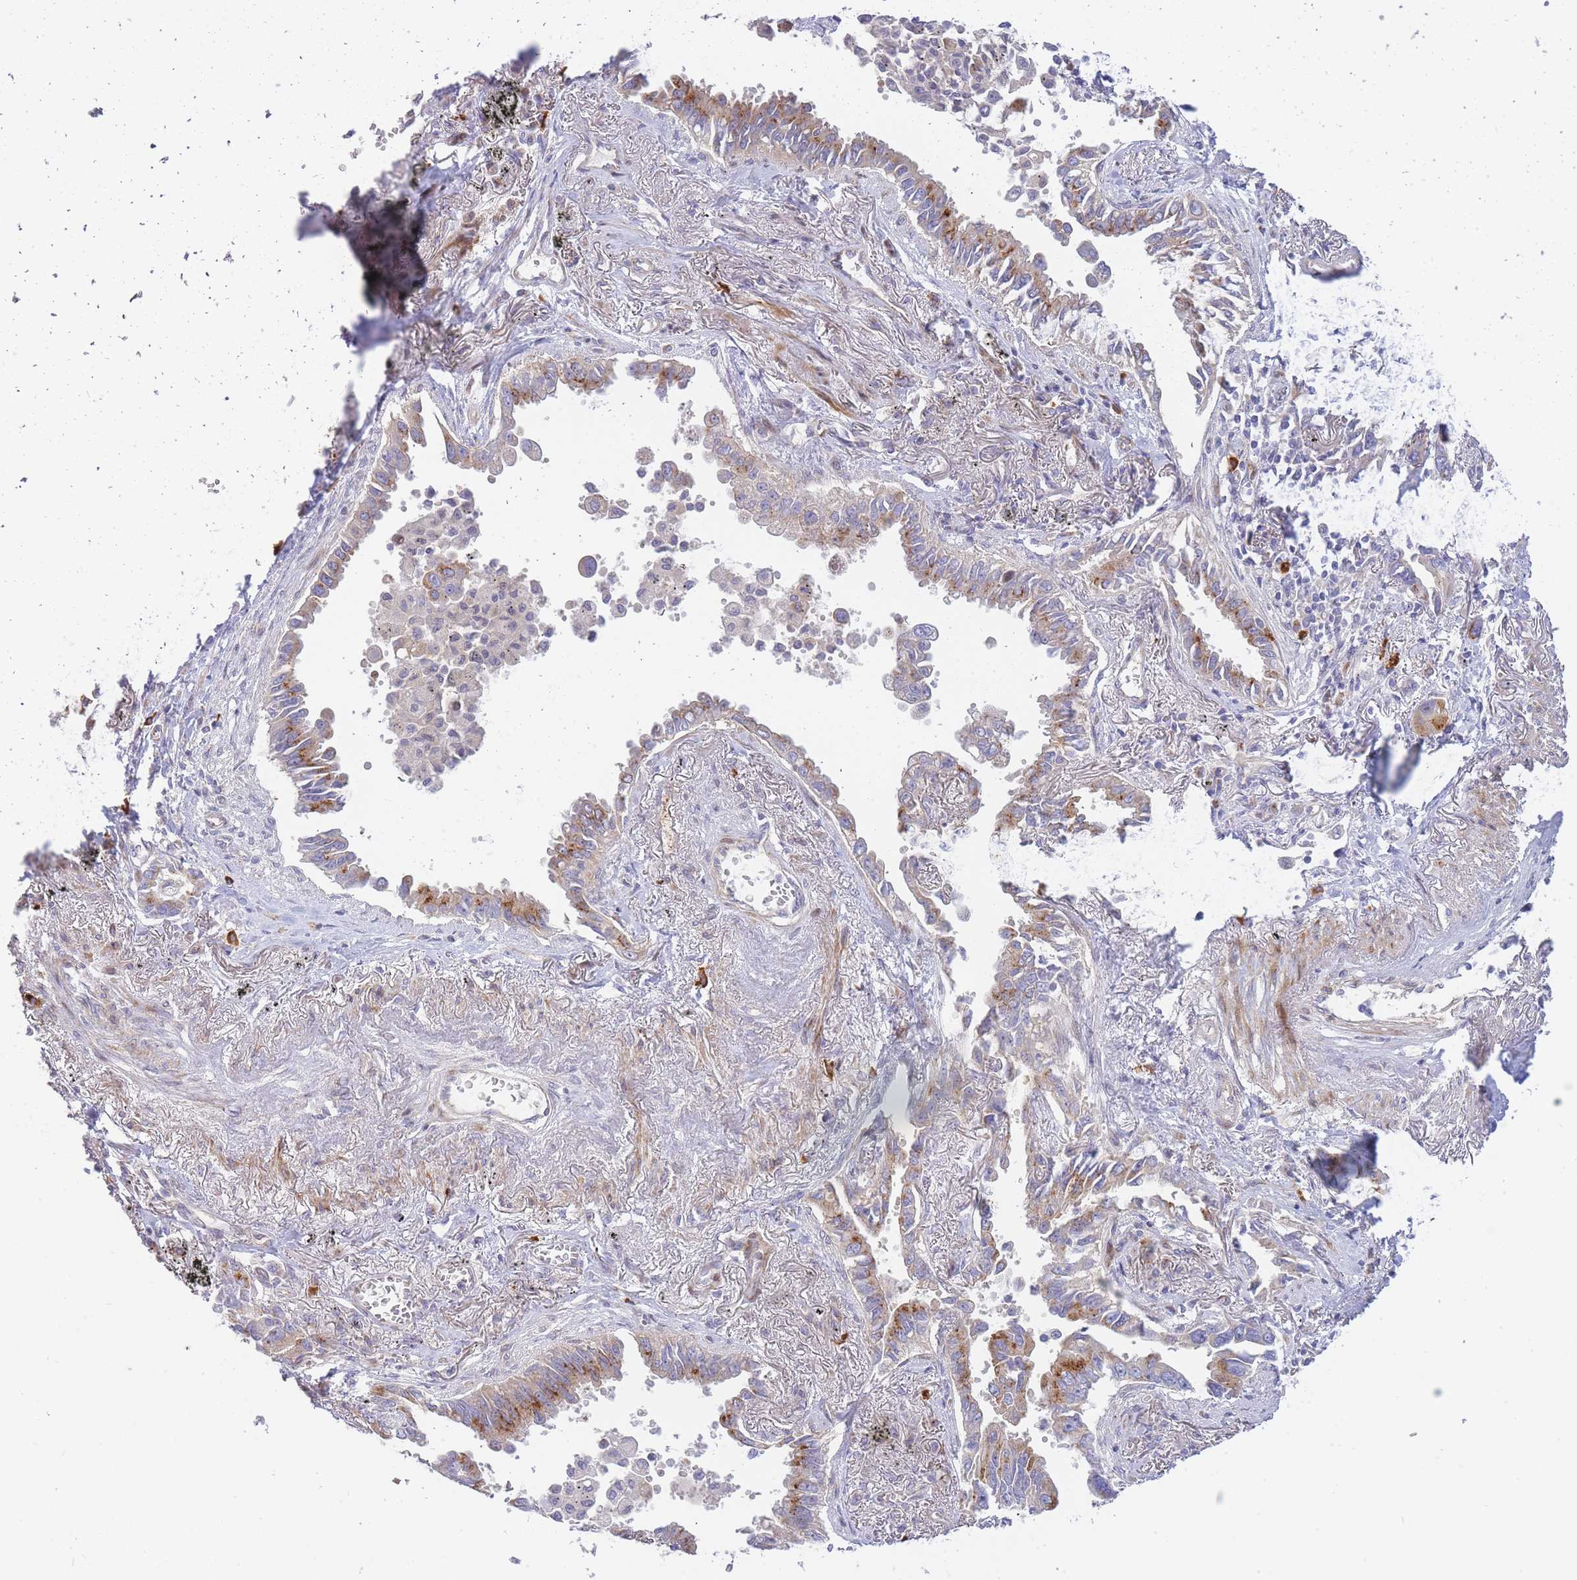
{"staining": {"intensity": "moderate", "quantity": "25%-75%", "location": "cytoplasmic/membranous"}, "tissue": "lung cancer", "cell_type": "Tumor cells", "image_type": "cancer", "snomed": [{"axis": "morphology", "description": "Adenocarcinoma, NOS"}, {"axis": "topography", "description": "Lung"}], "caption": "A micrograph of adenocarcinoma (lung) stained for a protein displays moderate cytoplasmic/membranous brown staining in tumor cells.", "gene": "ATP5MC2", "patient": {"sex": "male", "age": 67}}